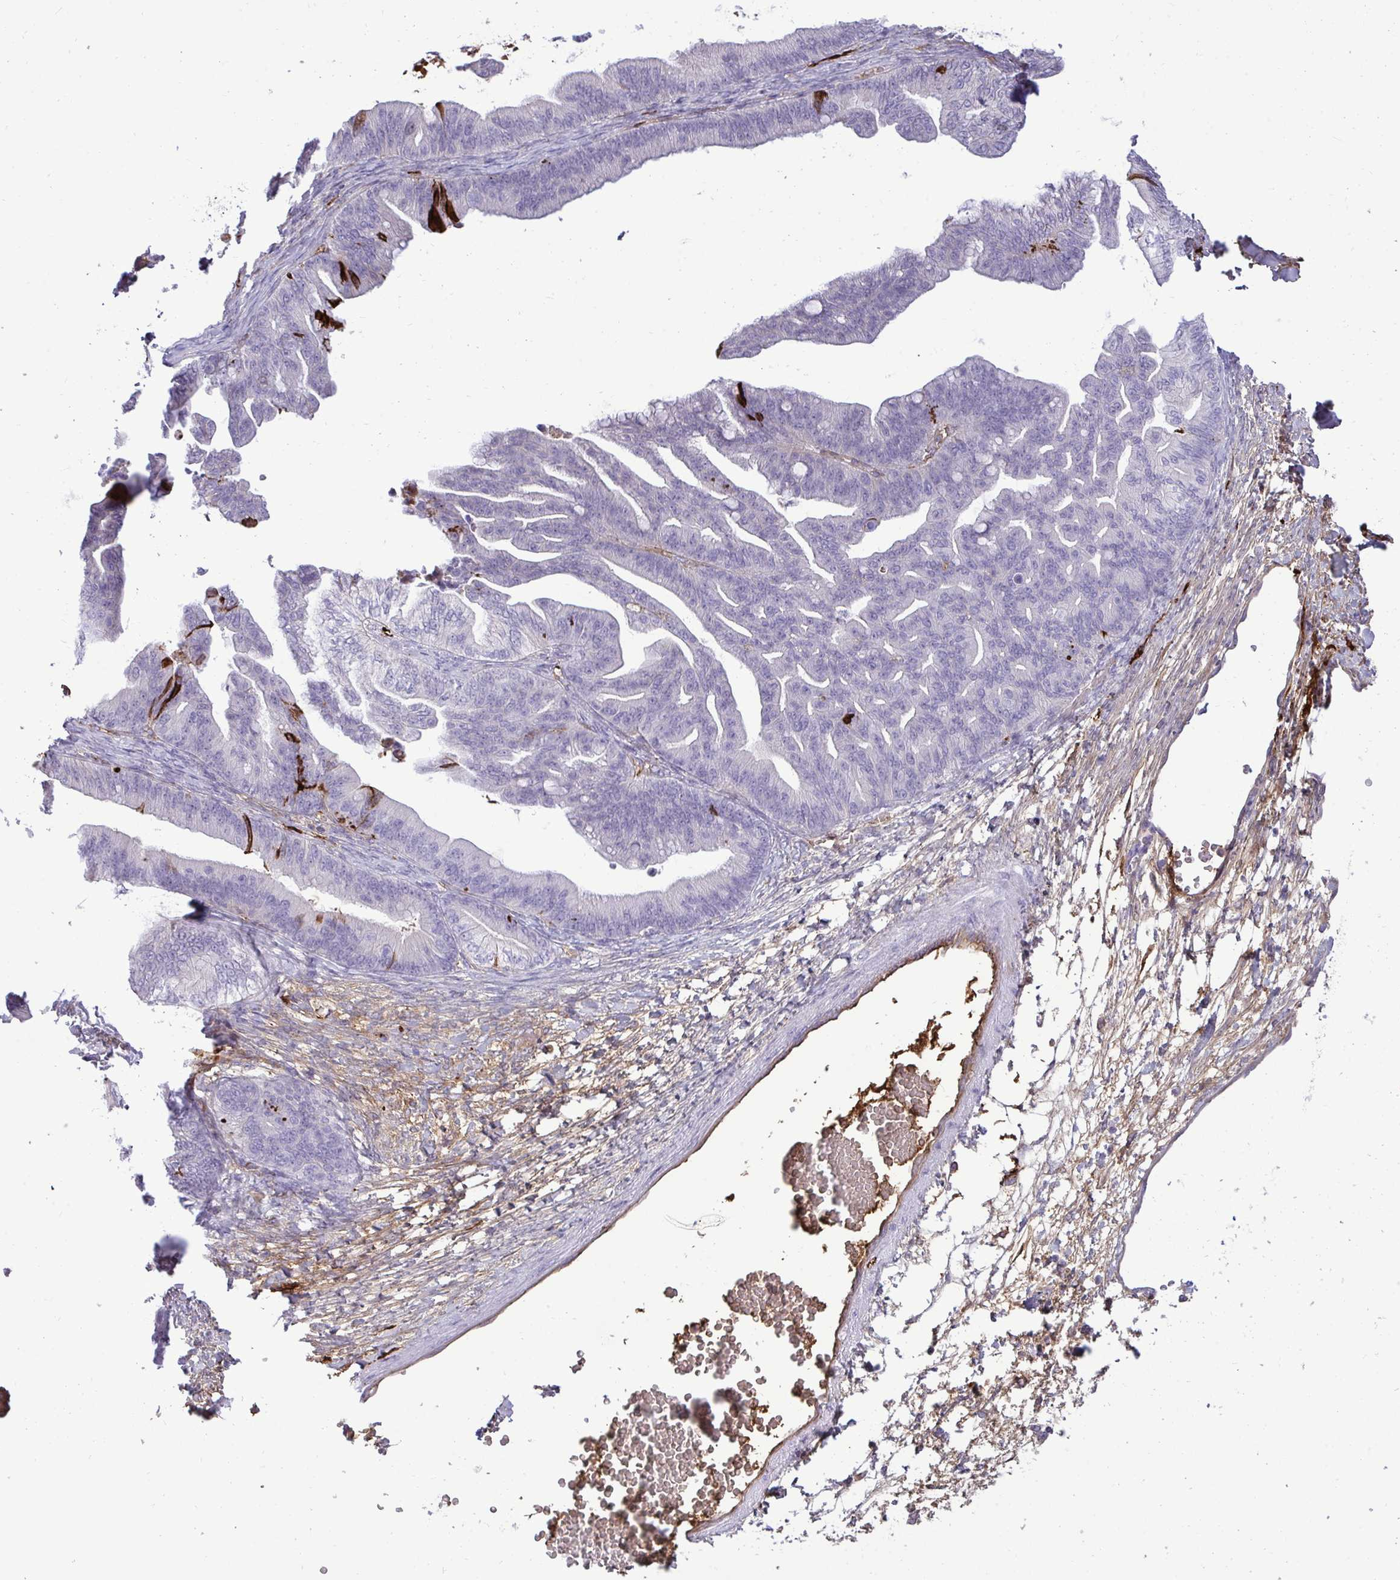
{"staining": {"intensity": "negative", "quantity": "none", "location": "none"}, "tissue": "ovarian cancer", "cell_type": "Tumor cells", "image_type": "cancer", "snomed": [{"axis": "morphology", "description": "Cystadenocarcinoma, mucinous, NOS"}, {"axis": "topography", "description": "Ovary"}], "caption": "DAB (3,3'-diaminobenzidine) immunohistochemical staining of human ovarian cancer (mucinous cystadenocarcinoma) demonstrates no significant positivity in tumor cells.", "gene": "F2", "patient": {"sex": "female", "age": 67}}